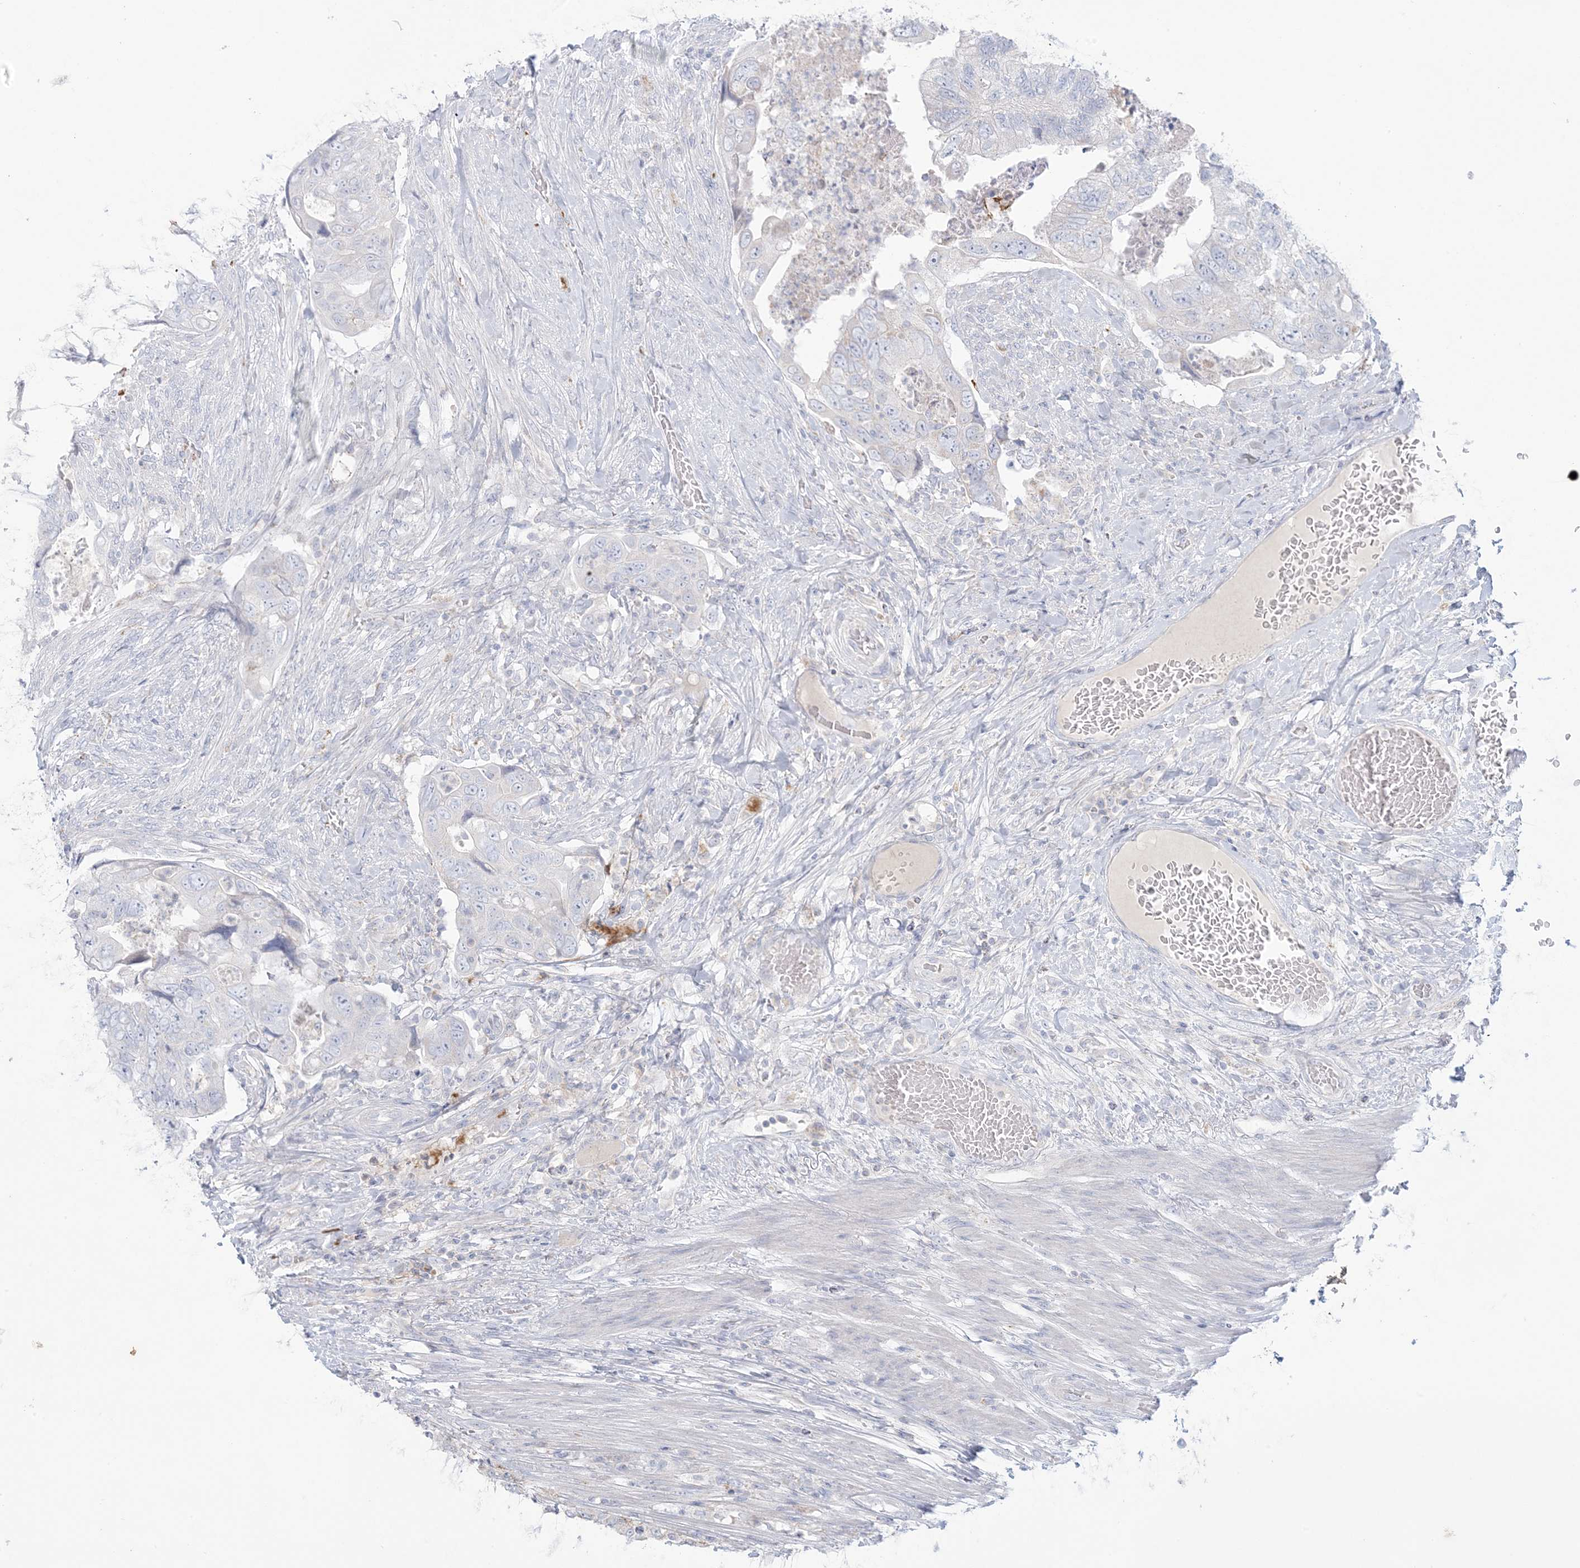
{"staining": {"intensity": "negative", "quantity": "none", "location": "none"}, "tissue": "colorectal cancer", "cell_type": "Tumor cells", "image_type": "cancer", "snomed": [{"axis": "morphology", "description": "Adenocarcinoma, NOS"}, {"axis": "topography", "description": "Rectum"}], "caption": "An image of human adenocarcinoma (colorectal) is negative for staining in tumor cells. (DAB (3,3'-diaminobenzidine) immunohistochemistry (IHC) with hematoxylin counter stain).", "gene": "KCTD6", "patient": {"sex": "male", "age": 63}}